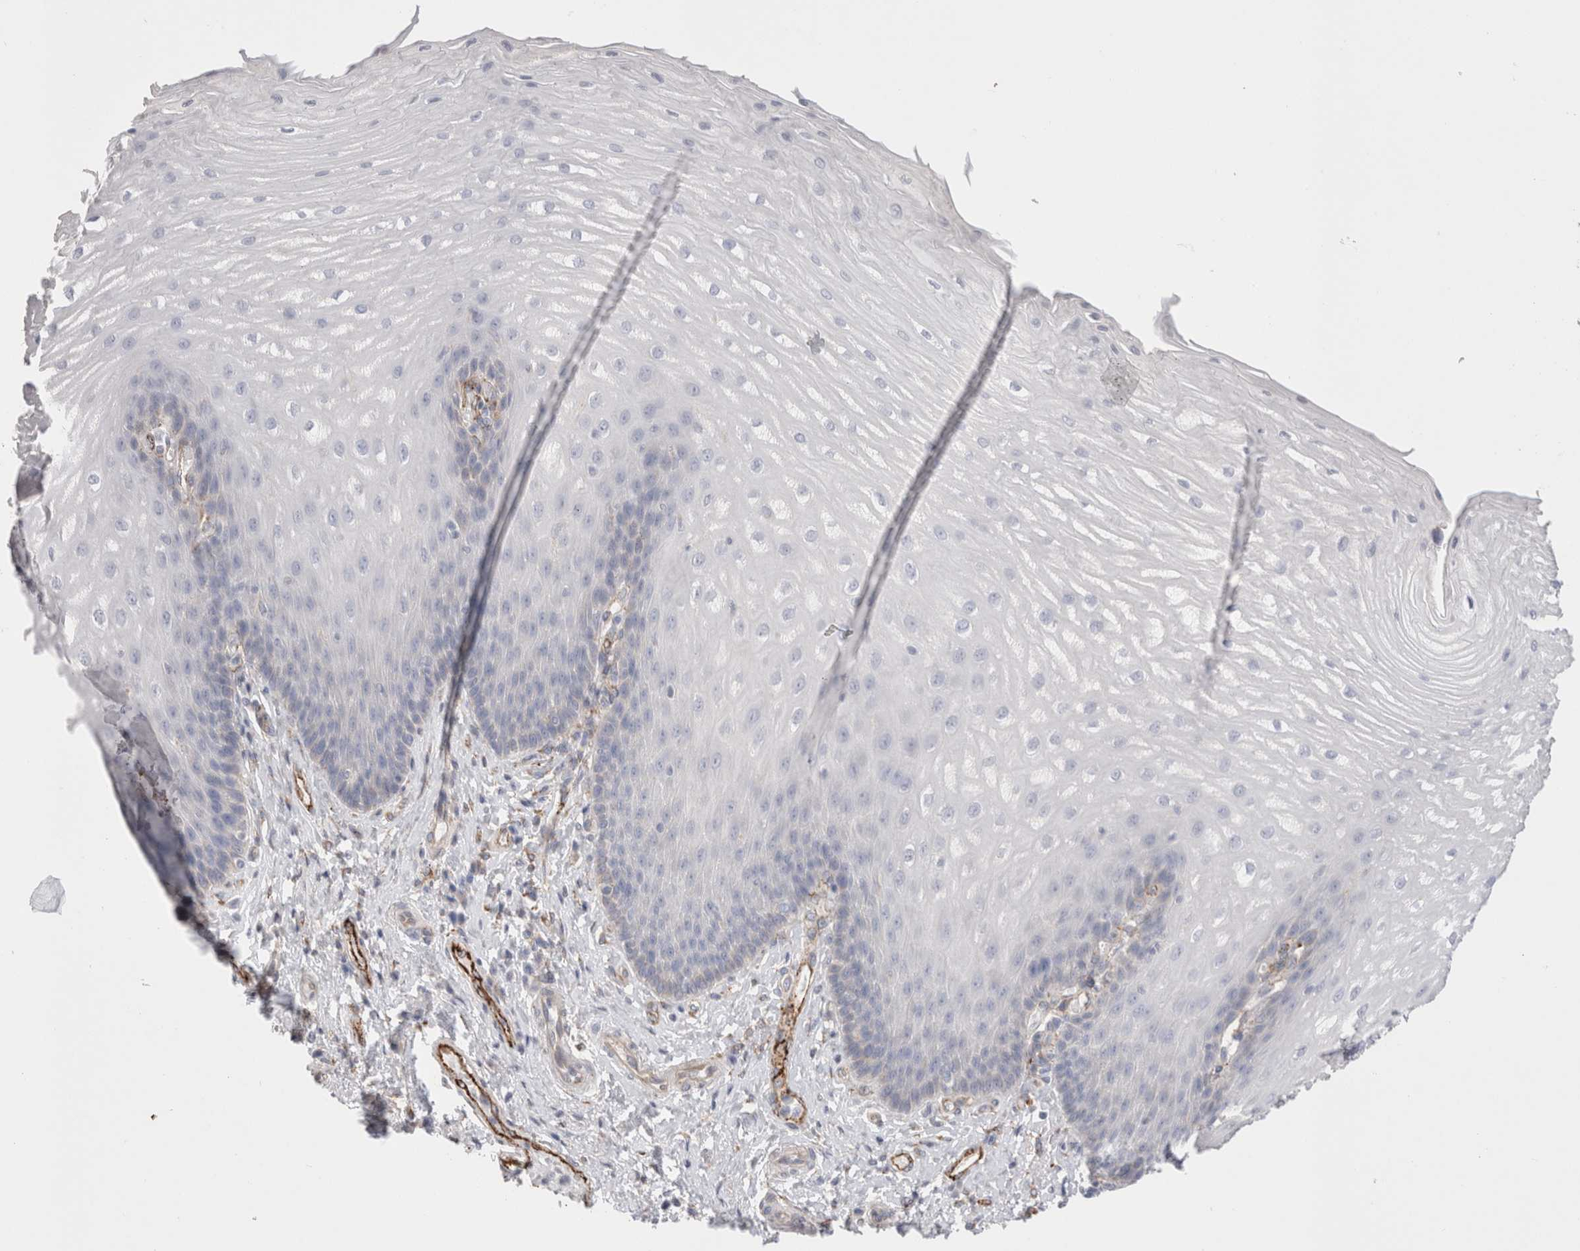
{"staining": {"intensity": "negative", "quantity": "none", "location": "none"}, "tissue": "esophagus", "cell_type": "Squamous epithelial cells", "image_type": "normal", "snomed": [{"axis": "morphology", "description": "Normal tissue, NOS"}, {"axis": "topography", "description": "Esophagus"}], "caption": "Immunohistochemistry (IHC) photomicrograph of benign esophagus: human esophagus stained with DAB displays no significant protein staining in squamous epithelial cells. Nuclei are stained in blue.", "gene": "CNPY4", "patient": {"sex": "male", "age": 54}}